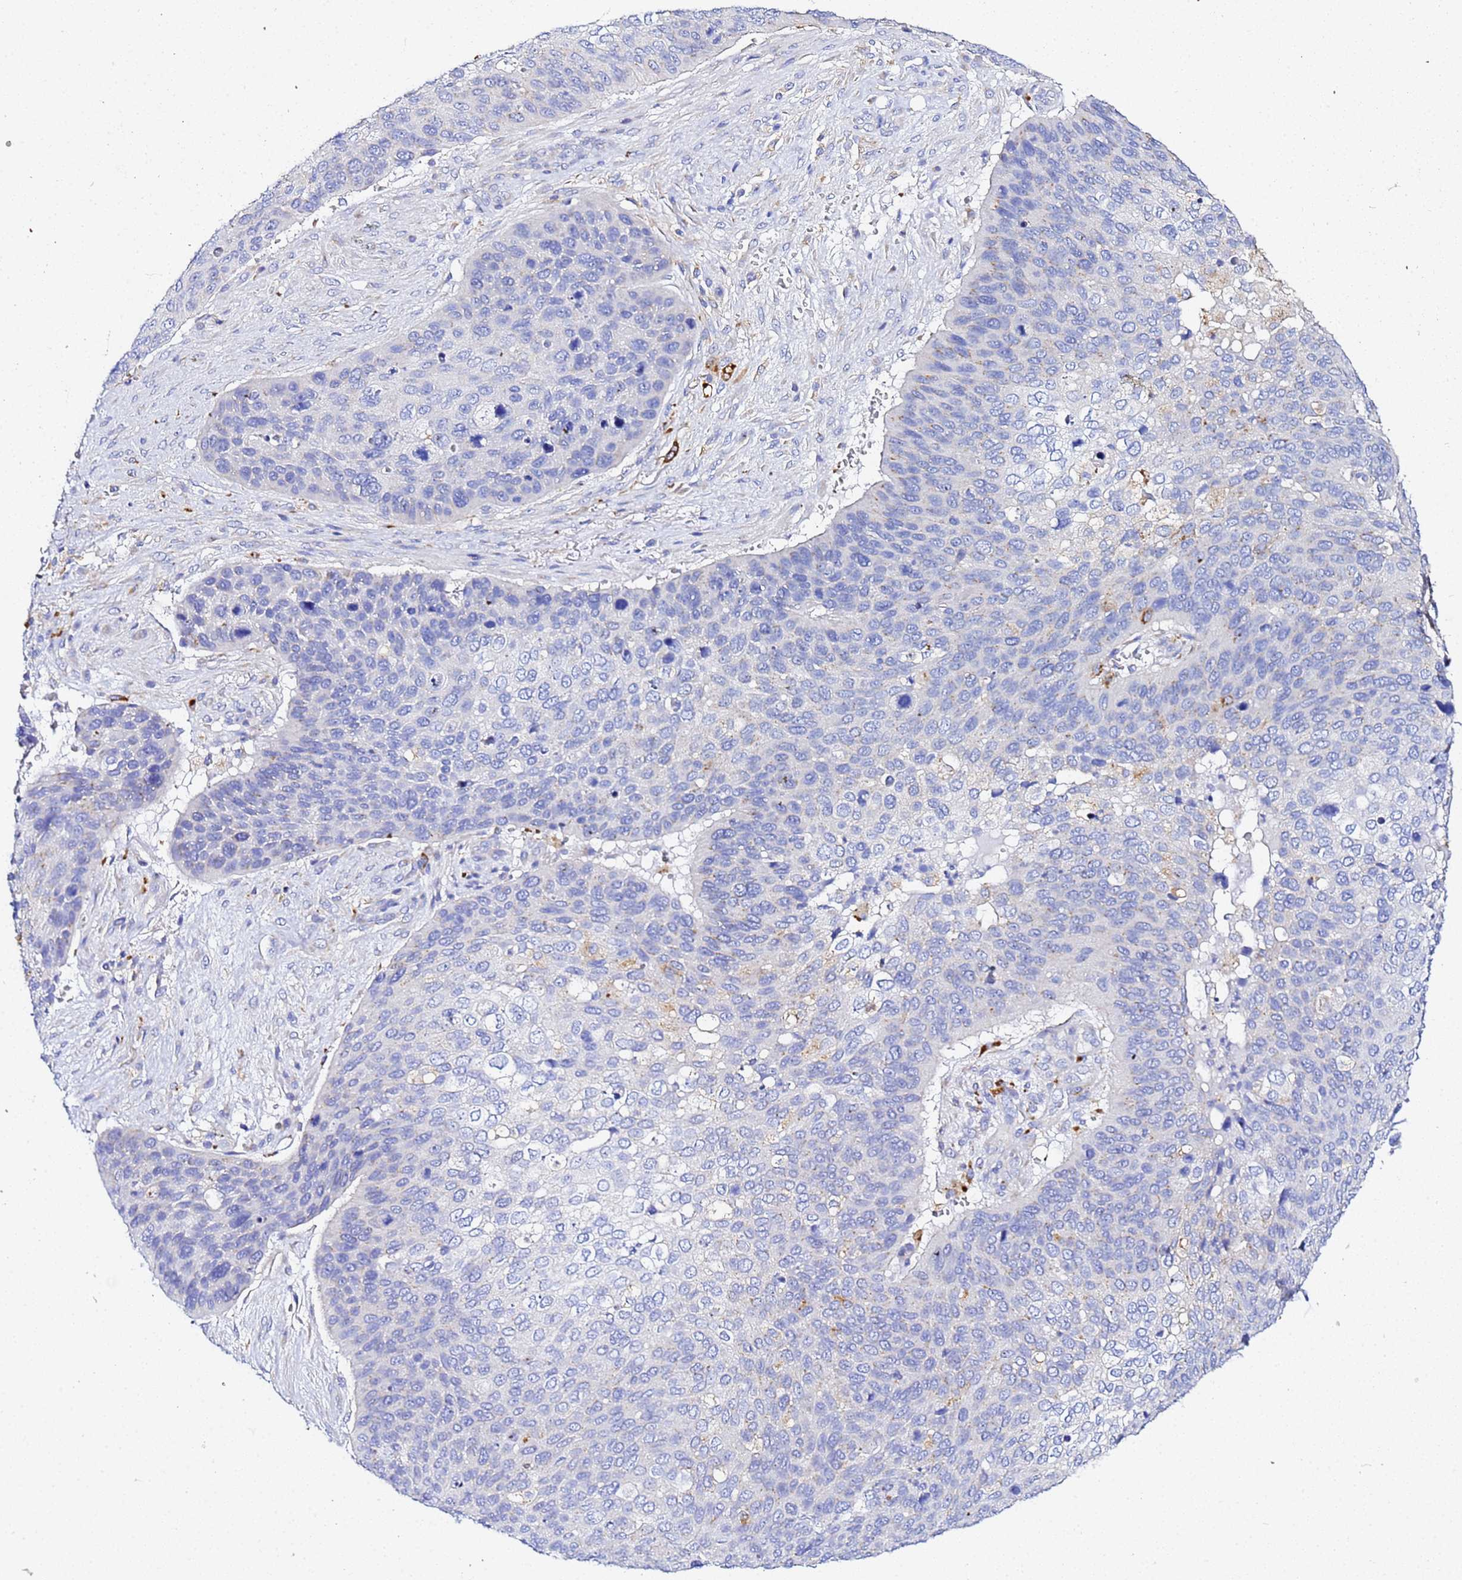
{"staining": {"intensity": "negative", "quantity": "none", "location": "none"}, "tissue": "skin cancer", "cell_type": "Tumor cells", "image_type": "cancer", "snomed": [{"axis": "morphology", "description": "Basal cell carcinoma"}, {"axis": "topography", "description": "Skin"}], "caption": "An IHC image of basal cell carcinoma (skin) is shown. There is no staining in tumor cells of basal cell carcinoma (skin).", "gene": "VTI1B", "patient": {"sex": "female", "age": 74}}